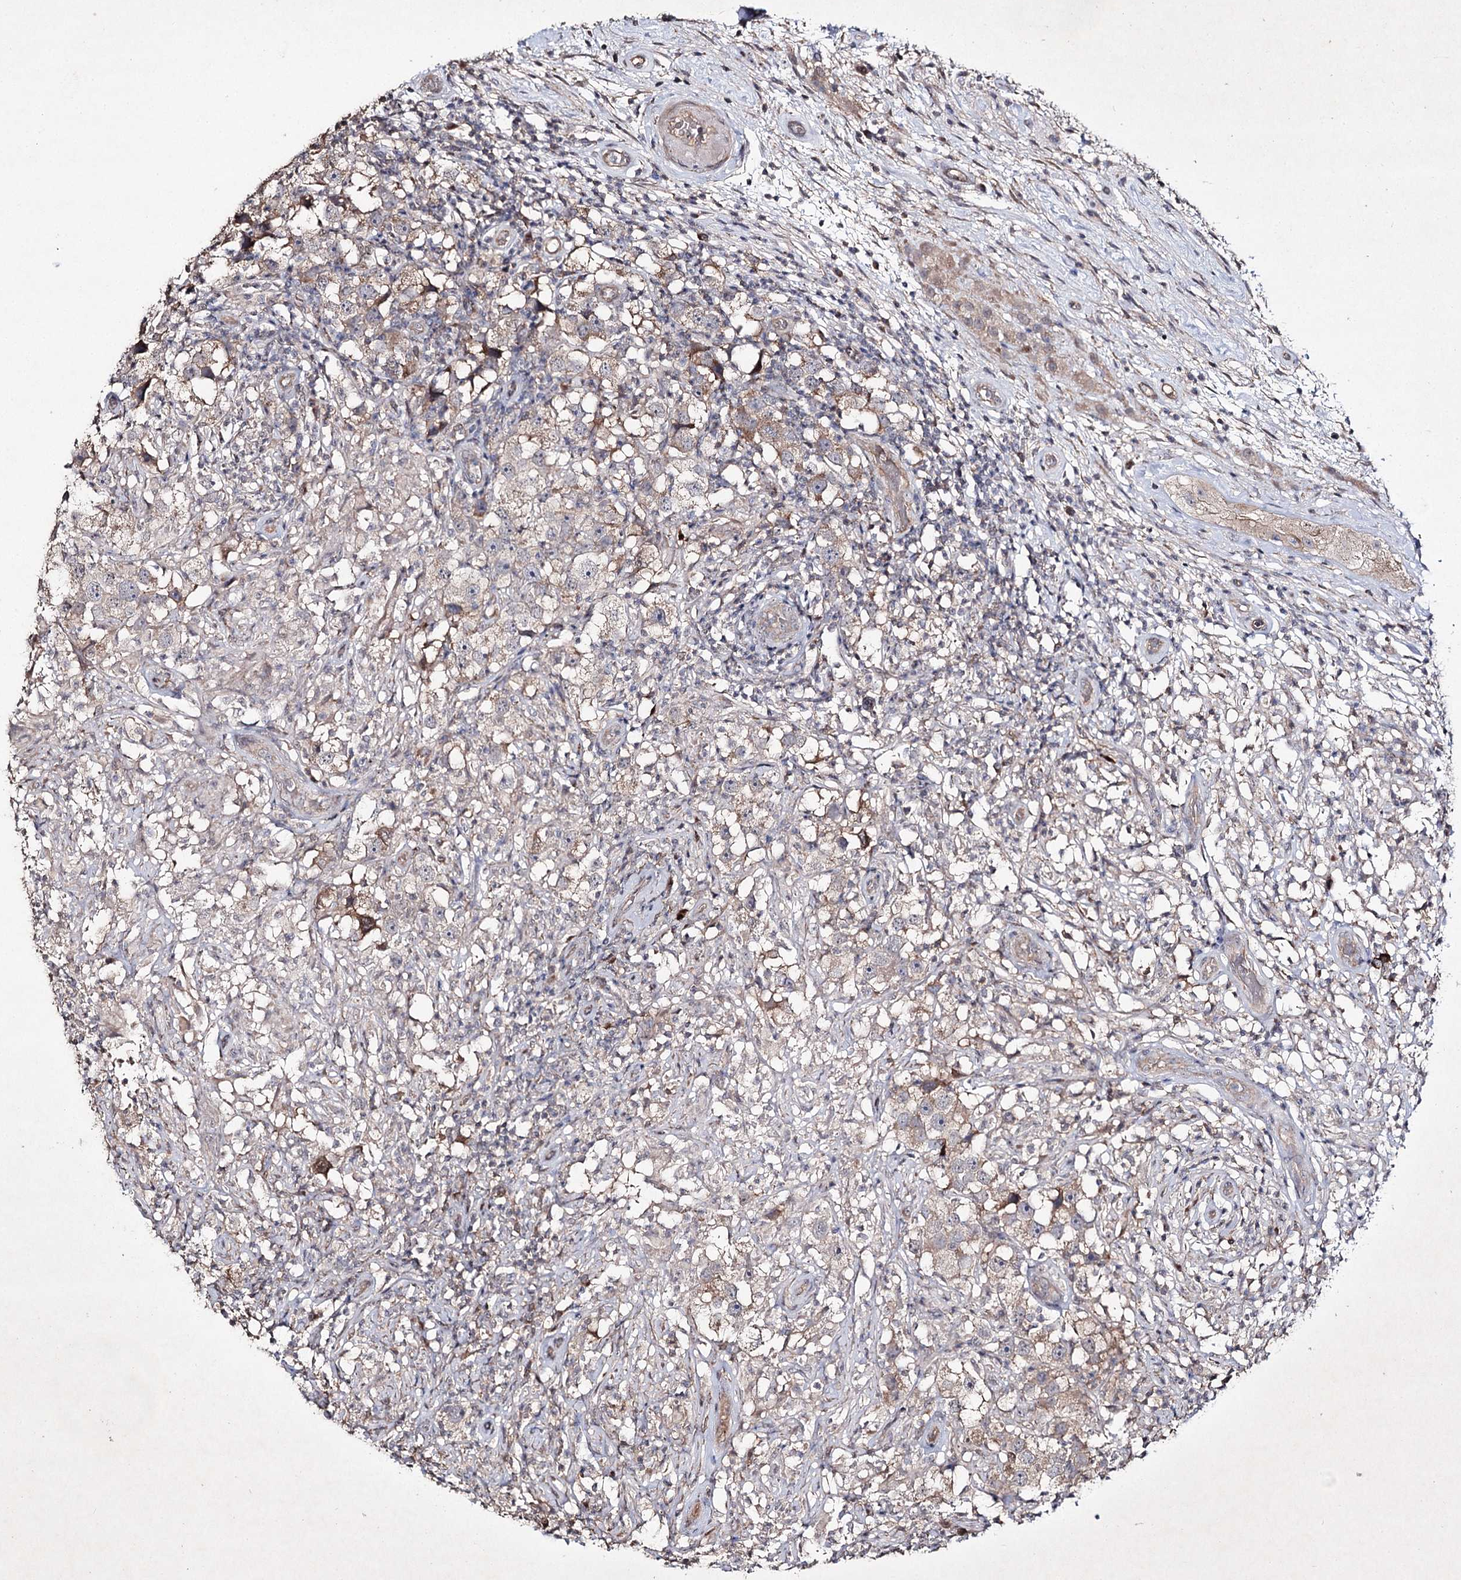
{"staining": {"intensity": "weak", "quantity": "<25%", "location": "cytoplasmic/membranous"}, "tissue": "testis cancer", "cell_type": "Tumor cells", "image_type": "cancer", "snomed": [{"axis": "morphology", "description": "Seminoma, NOS"}, {"axis": "topography", "description": "Testis"}], "caption": "This is a histopathology image of IHC staining of testis seminoma, which shows no expression in tumor cells. (Stains: DAB IHC with hematoxylin counter stain, Microscopy: brightfield microscopy at high magnification).", "gene": "SEMA4G", "patient": {"sex": "male", "age": 49}}